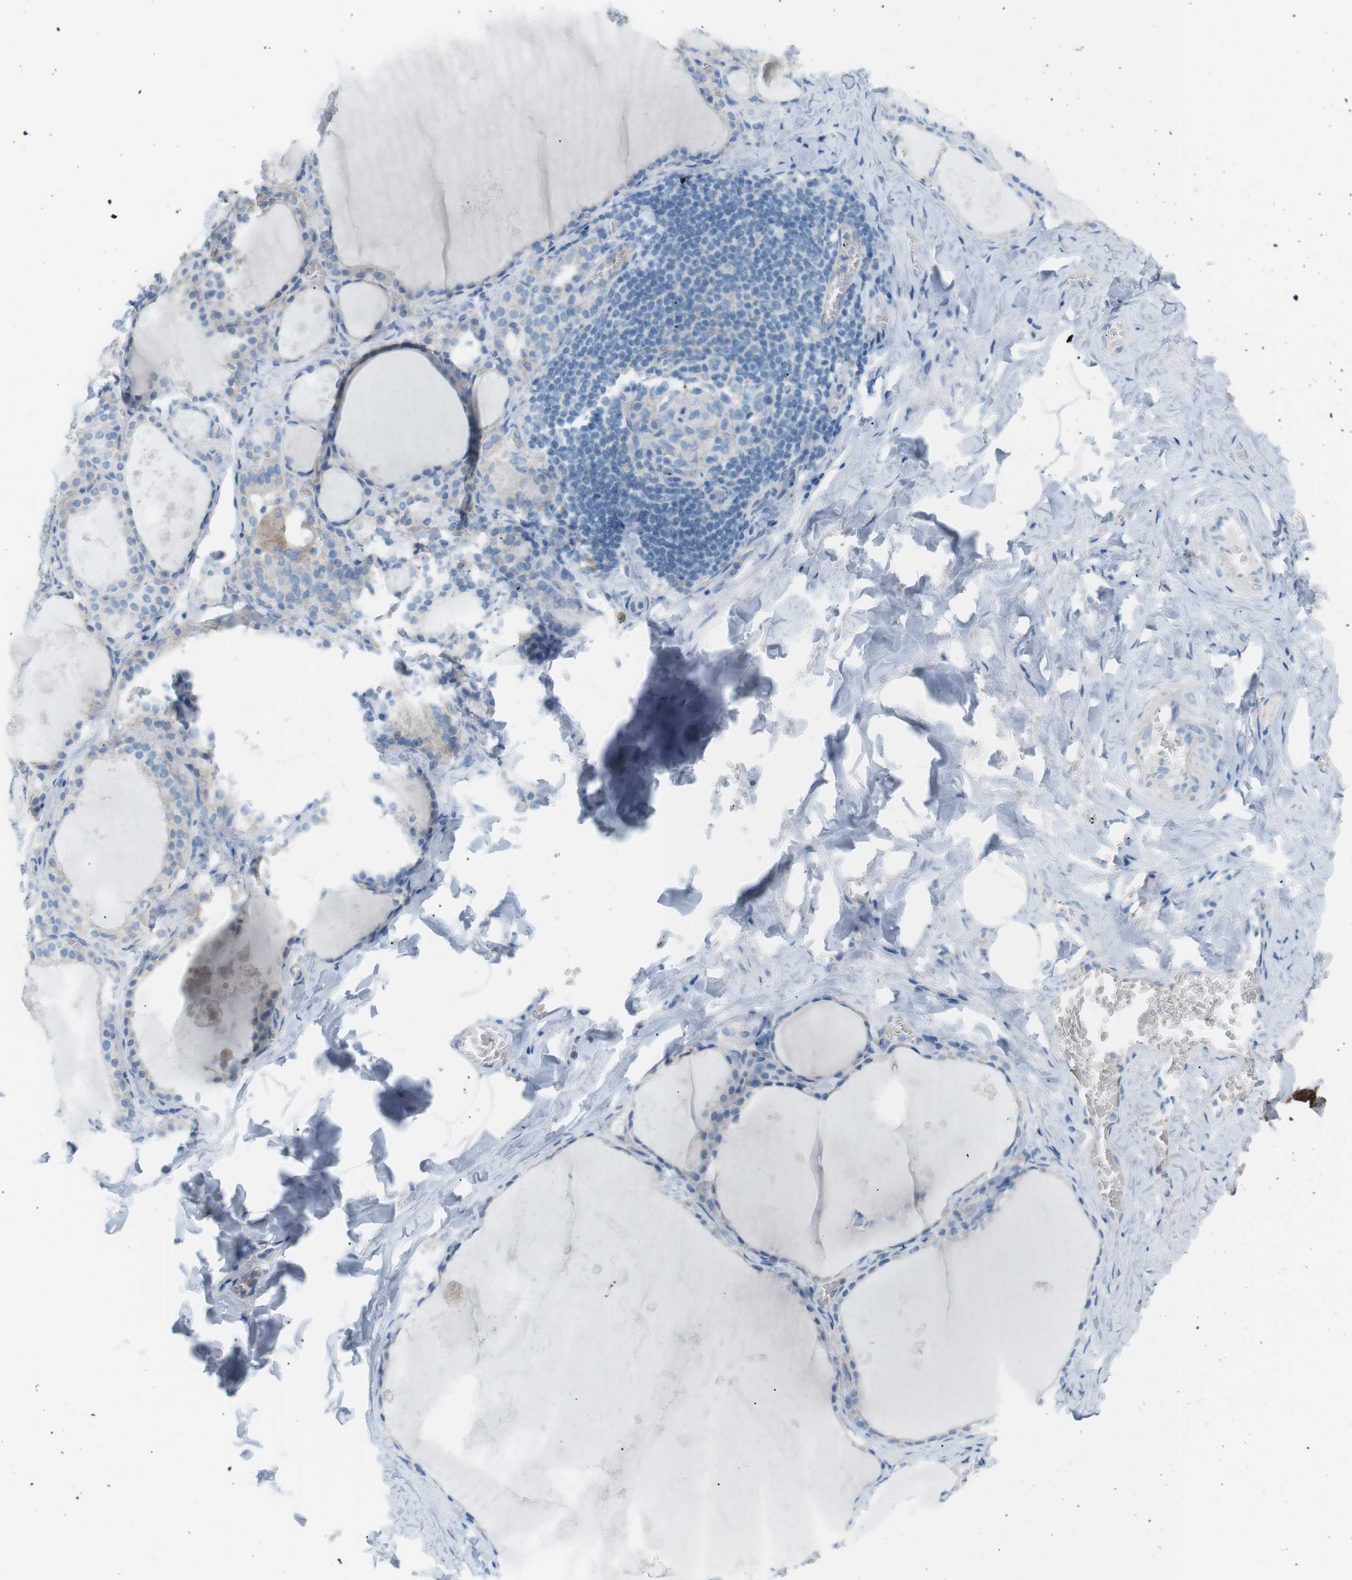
{"staining": {"intensity": "negative", "quantity": "none", "location": "none"}, "tissue": "thyroid gland", "cell_type": "Glandular cells", "image_type": "normal", "snomed": [{"axis": "morphology", "description": "Normal tissue, NOS"}, {"axis": "topography", "description": "Thyroid gland"}], "caption": "This is an immunohistochemistry (IHC) micrograph of normal thyroid gland. There is no staining in glandular cells.", "gene": "VAMP1", "patient": {"sex": "male", "age": 56}}